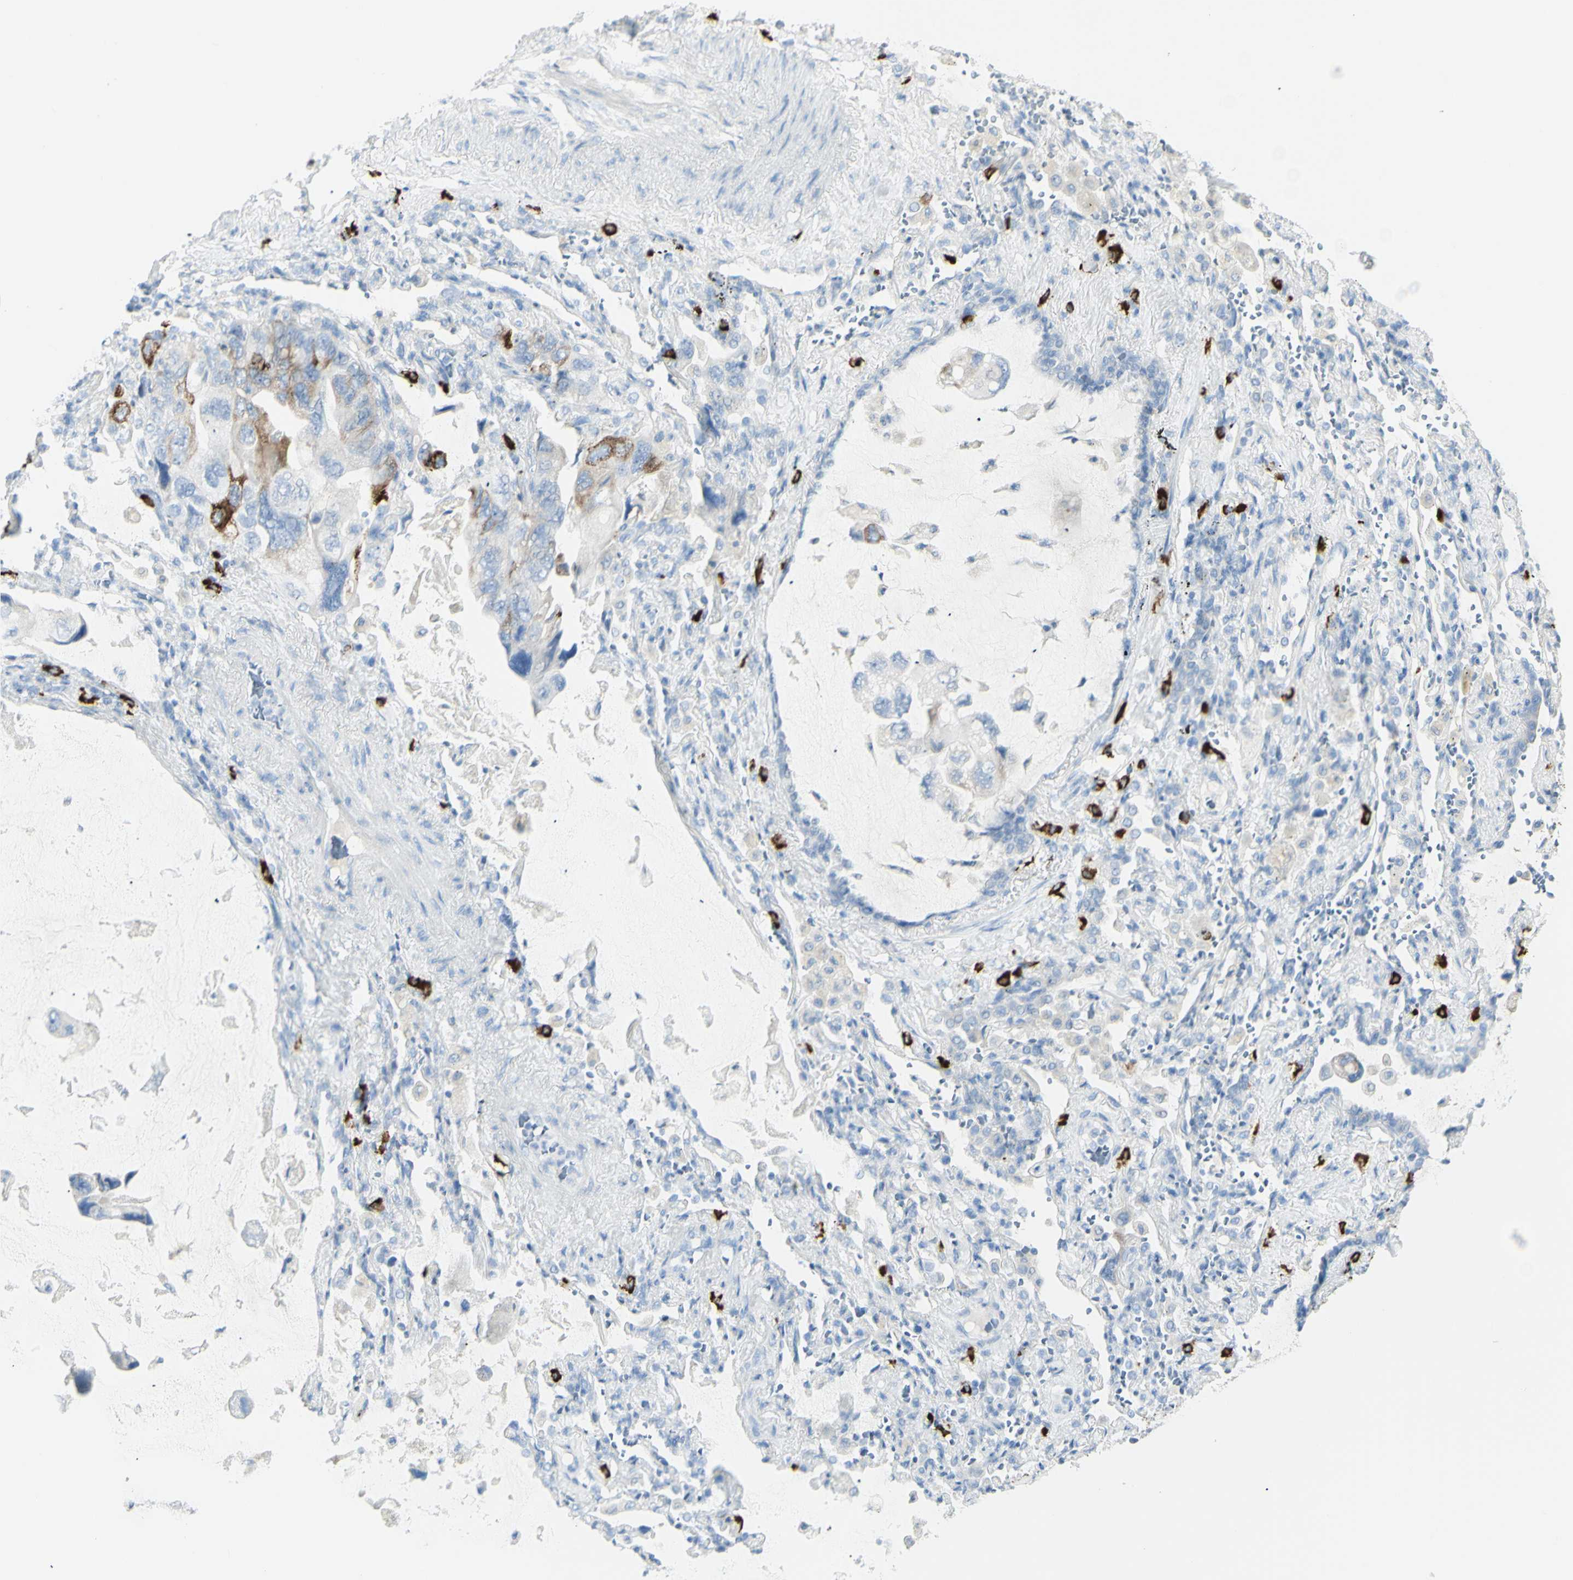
{"staining": {"intensity": "moderate", "quantity": "<25%", "location": "cytoplasmic/membranous"}, "tissue": "lung cancer", "cell_type": "Tumor cells", "image_type": "cancer", "snomed": [{"axis": "morphology", "description": "Squamous cell carcinoma, NOS"}, {"axis": "topography", "description": "Lung"}], "caption": "A high-resolution photomicrograph shows immunohistochemistry staining of lung squamous cell carcinoma, which exhibits moderate cytoplasmic/membranous expression in approximately <25% of tumor cells. Using DAB (3,3'-diaminobenzidine) (brown) and hematoxylin (blue) stains, captured at high magnification using brightfield microscopy.", "gene": "LETM1", "patient": {"sex": "female", "age": 73}}